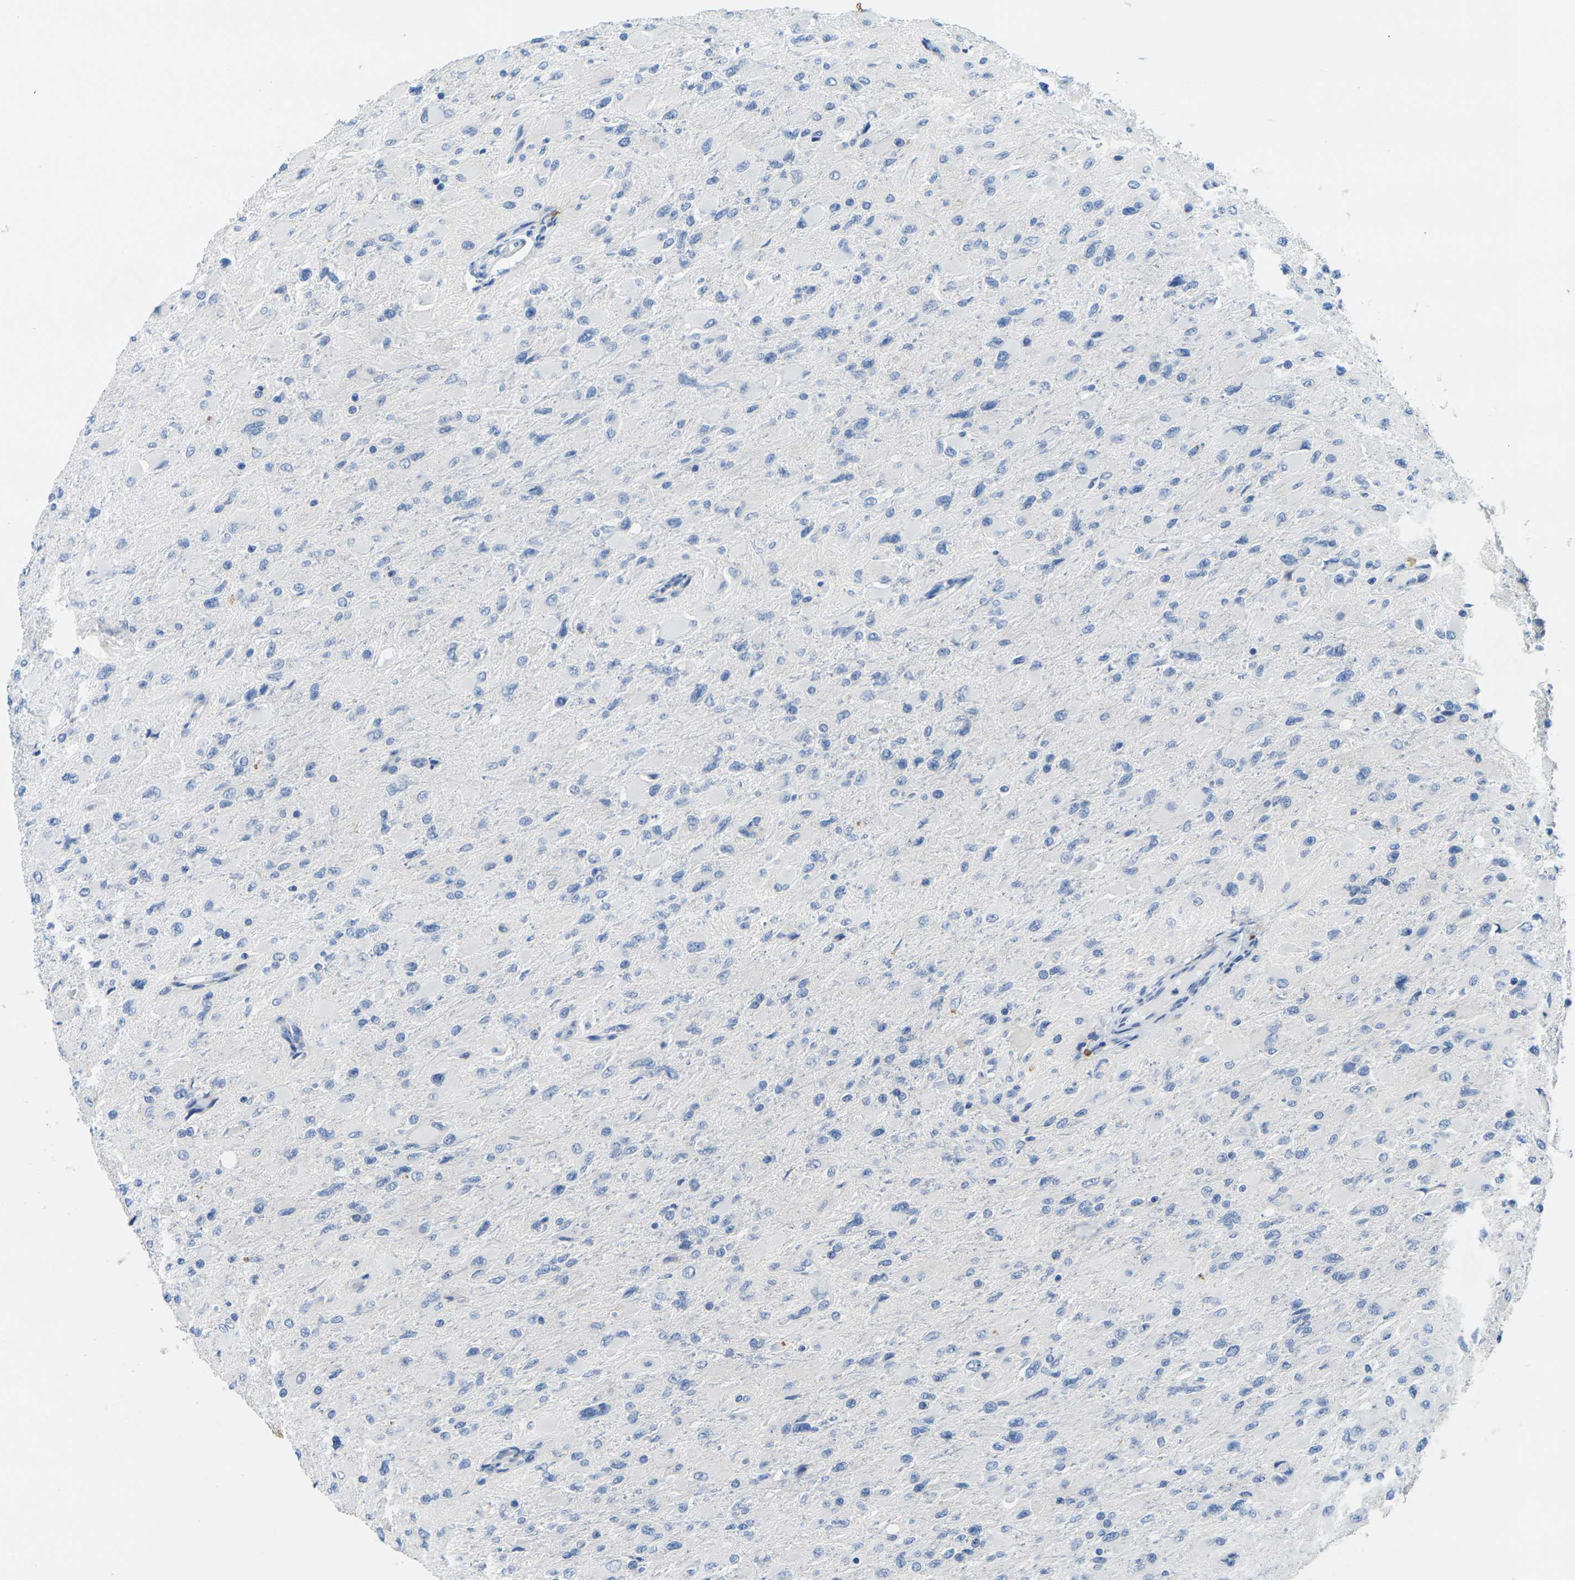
{"staining": {"intensity": "negative", "quantity": "none", "location": "none"}, "tissue": "glioma", "cell_type": "Tumor cells", "image_type": "cancer", "snomed": [{"axis": "morphology", "description": "Glioma, malignant, High grade"}, {"axis": "topography", "description": "Cerebral cortex"}], "caption": "Tumor cells are negative for protein expression in human glioma.", "gene": "FAM3D", "patient": {"sex": "female", "age": 36}}